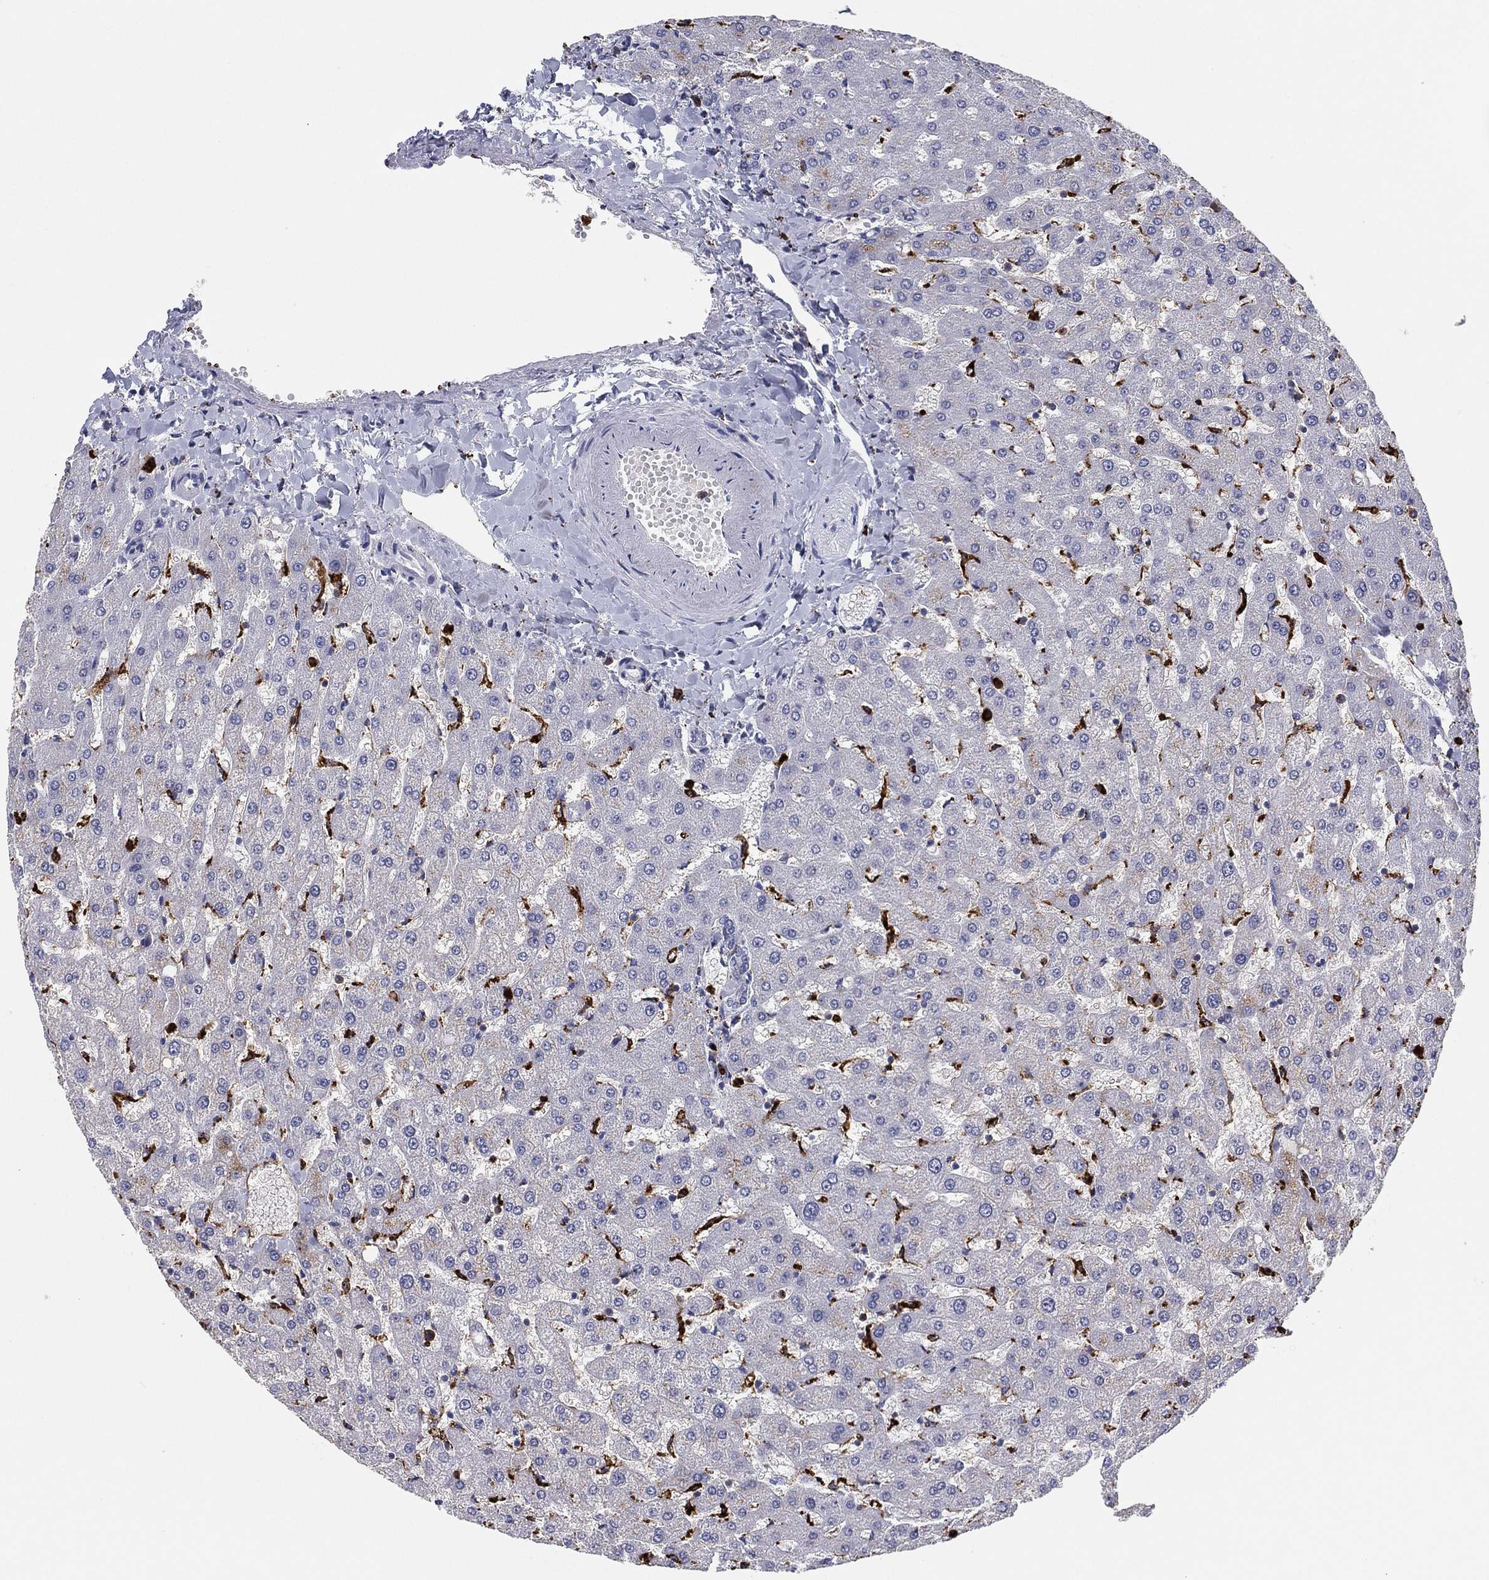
{"staining": {"intensity": "negative", "quantity": "none", "location": "none"}, "tissue": "liver", "cell_type": "Cholangiocytes", "image_type": "normal", "snomed": [{"axis": "morphology", "description": "Normal tissue, NOS"}, {"axis": "topography", "description": "Liver"}], "caption": "The histopathology image demonstrates no significant positivity in cholangiocytes of liver.", "gene": "PLAC8", "patient": {"sex": "female", "age": 50}}